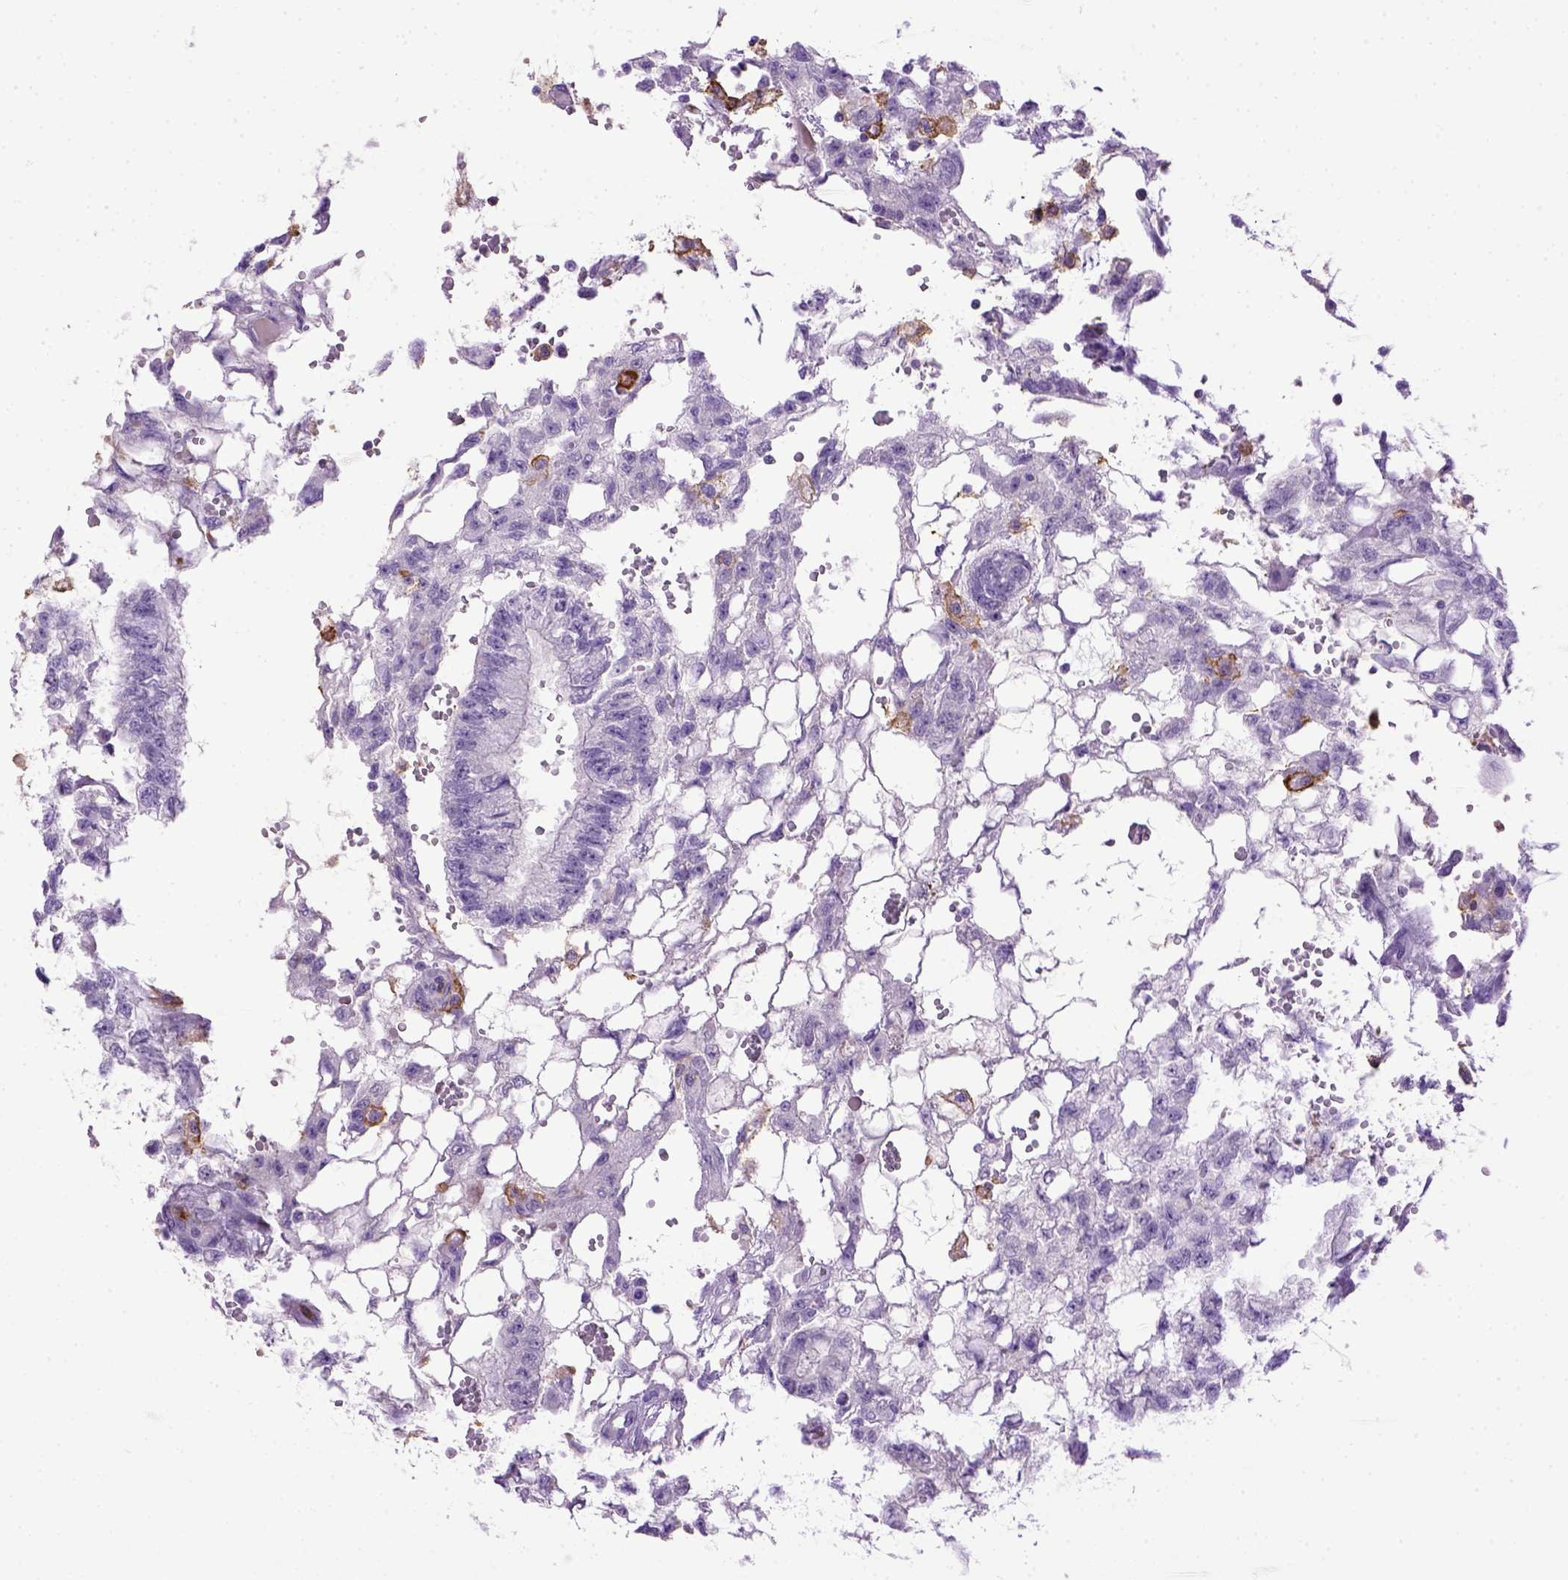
{"staining": {"intensity": "negative", "quantity": "none", "location": "none"}, "tissue": "testis cancer", "cell_type": "Tumor cells", "image_type": "cancer", "snomed": [{"axis": "morphology", "description": "Carcinoma, Embryonal, NOS"}, {"axis": "topography", "description": "Testis"}], "caption": "The image displays no staining of tumor cells in testis cancer.", "gene": "ITGAX", "patient": {"sex": "male", "age": 32}}